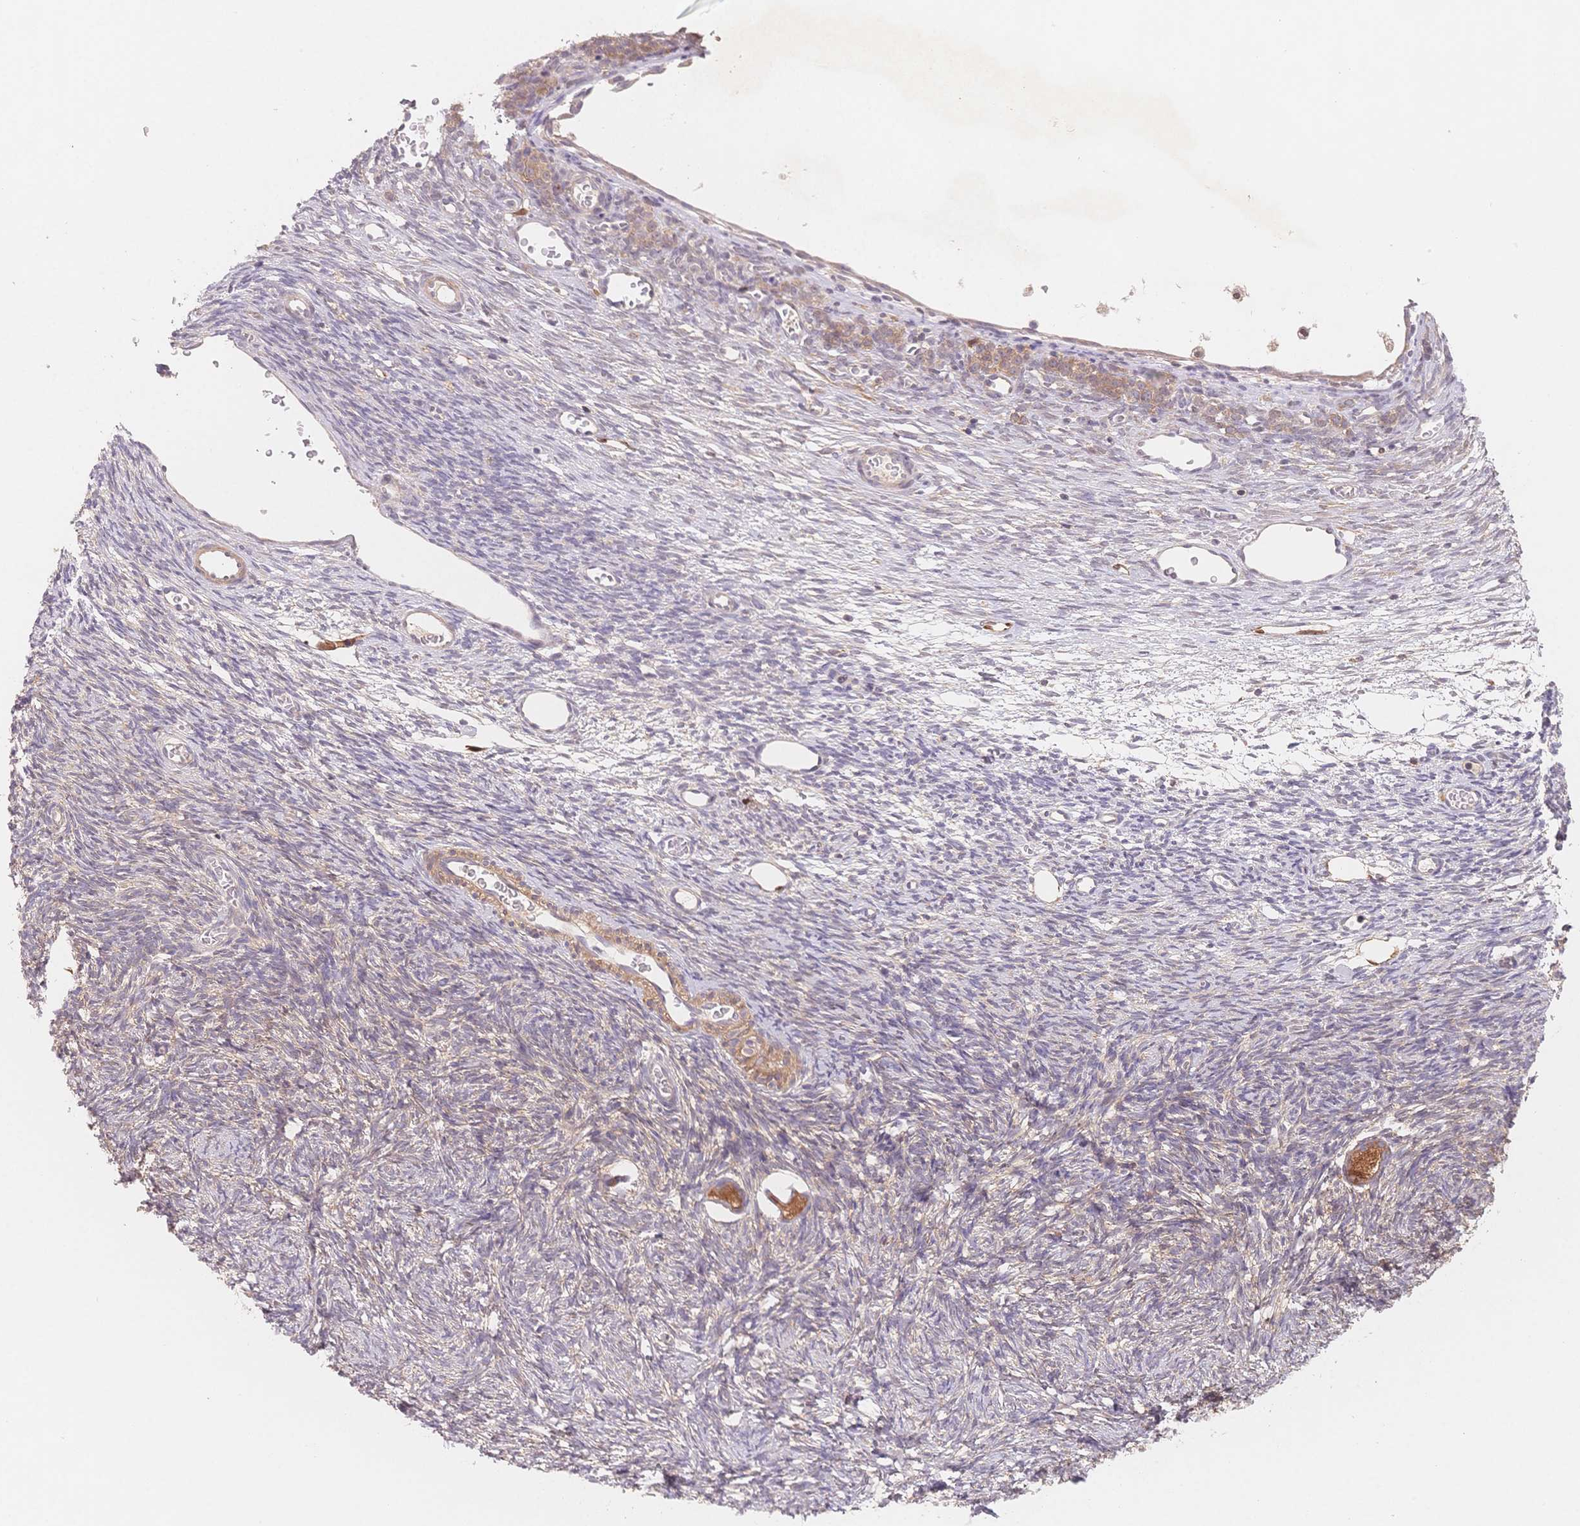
{"staining": {"intensity": "moderate", "quantity": ">75%", "location": "cytoplasmic/membranous"}, "tissue": "ovary", "cell_type": "Follicle cells", "image_type": "normal", "snomed": [{"axis": "morphology", "description": "Normal tissue, NOS"}, {"axis": "topography", "description": "Ovary"}], "caption": "High-magnification brightfield microscopy of normal ovary stained with DAB (brown) and counterstained with hematoxylin (blue). follicle cells exhibit moderate cytoplasmic/membranous positivity is seen in about>75% of cells. (Stains: DAB in brown, nuclei in blue, Microscopy: brightfield microscopy at high magnification).", "gene": "C12orf75", "patient": {"sex": "female", "age": 34}}